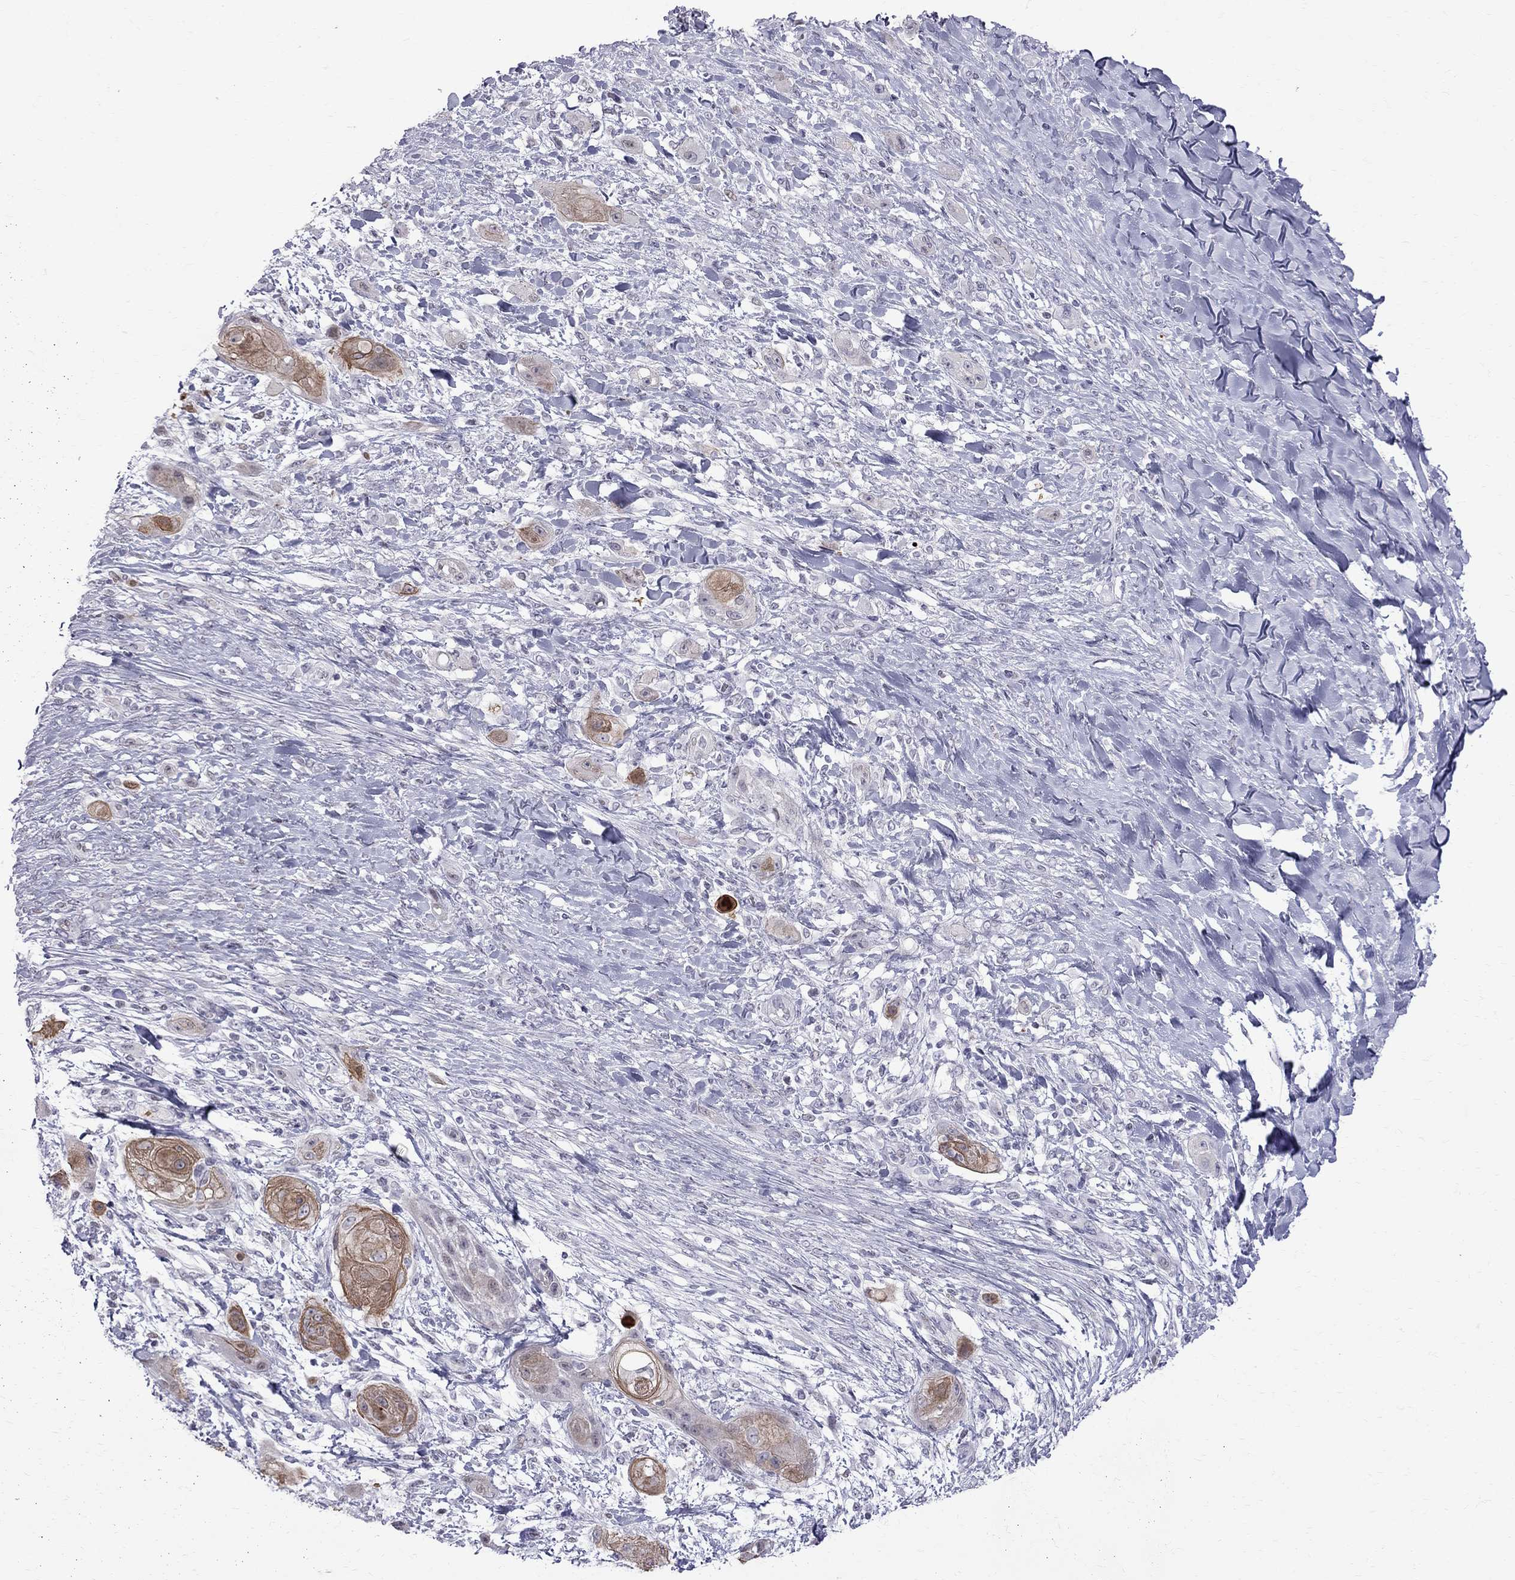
{"staining": {"intensity": "strong", "quantity": "25%-75%", "location": "cytoplasmic/membranous"}, "tissue": "skin cancer", "cell_type": "Tumor cells", "image_type": "cancer", "snomed": [{"axis": "morphology", "description": "Squamous cell carcinoma, NOS"}, {"axis": "topography", "description": "Skin"}], "caption": "A brown stain shows strong cytoplasmic/membranous staining of a protein in skin squamous cell carcinoma tumor cells.", "gene": "MUC15", "patient": {"sex": "male", "age": 62}}